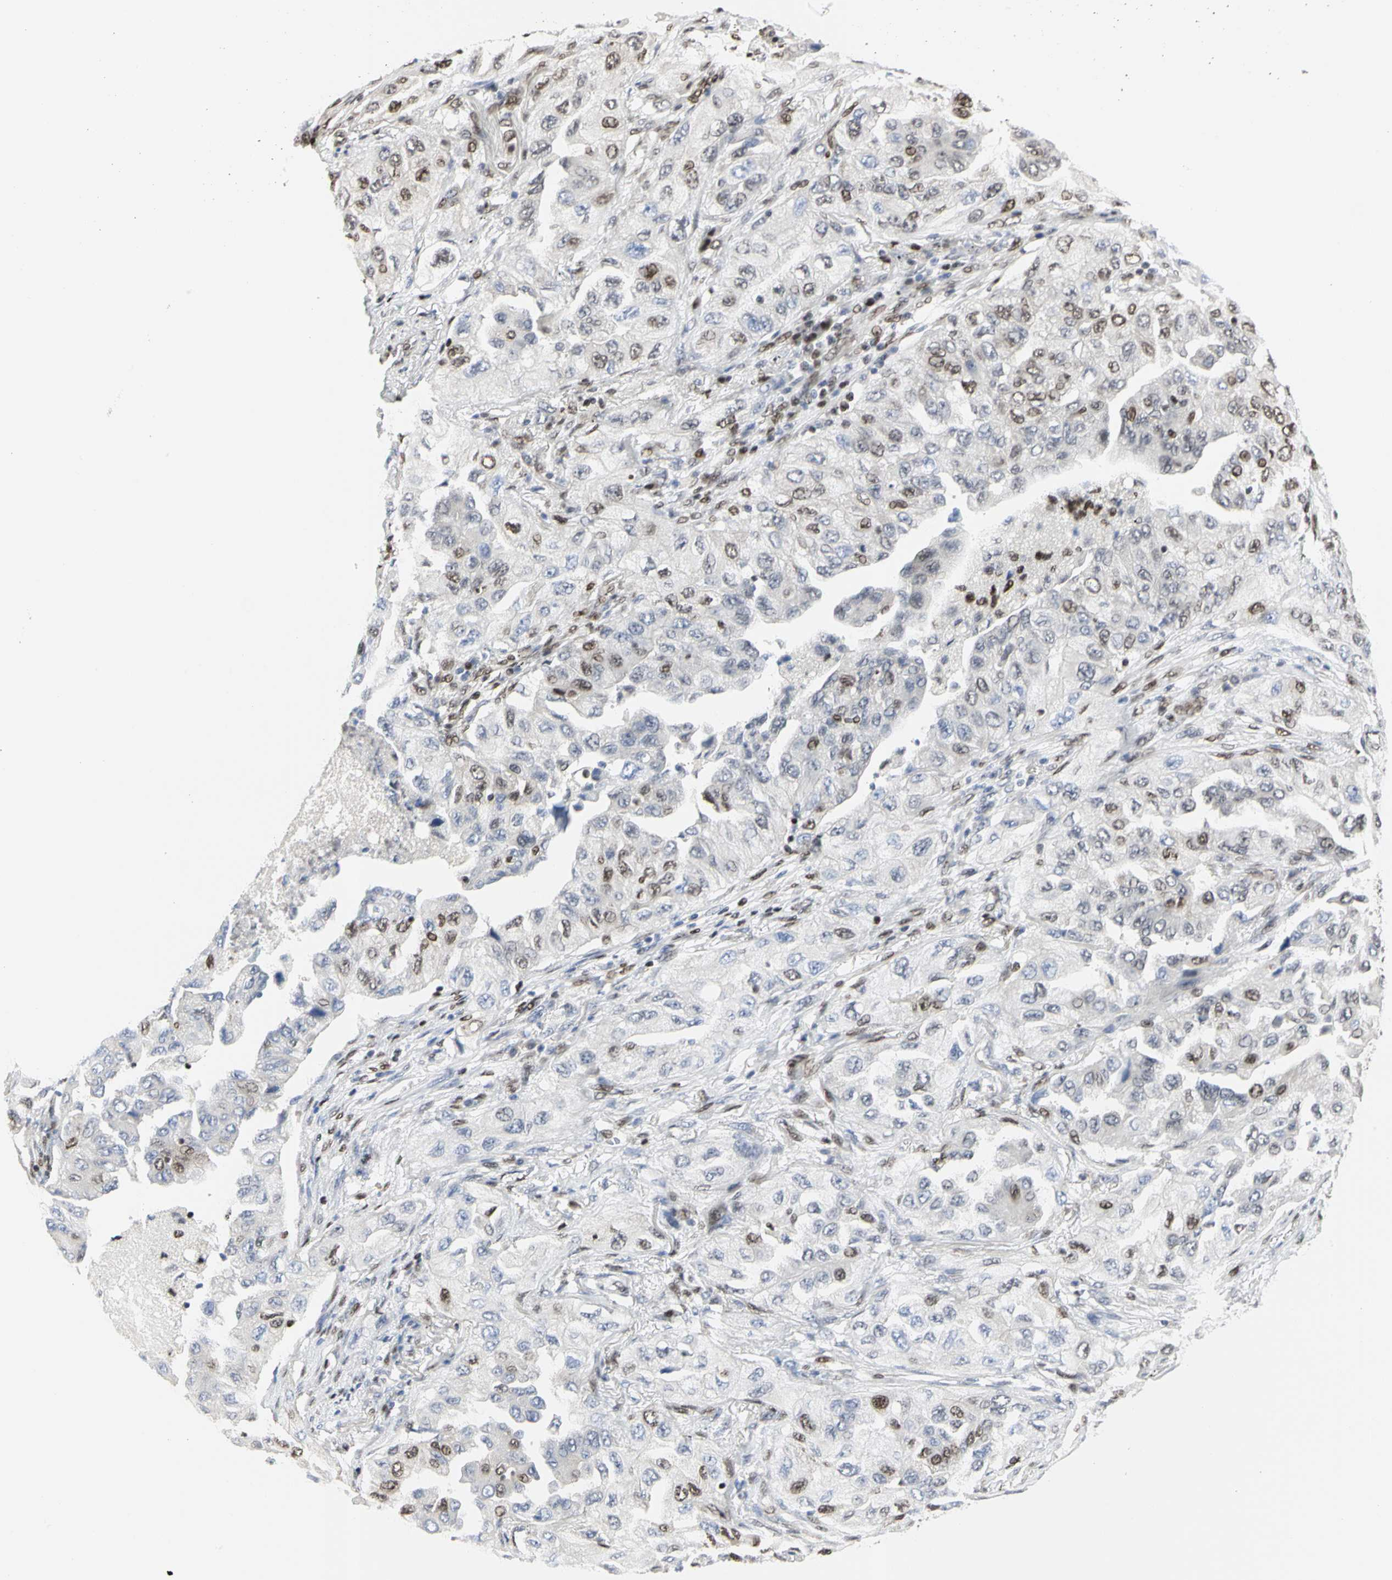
{"staining": {"intensity": "moderate", "quantity": "25%-75%", "location": "nuclear"}, "tissue": "lung cancer", "cell_type": "Tumor cells", "image_type": "cancer", "snomed": [{"axis": "morphology", "description": "Adenocarcinoma, NOS"}, {"axis": "topography", "description": "Lung"}], "caption": "This is a histology image of immunohistochemistry staining of lung adenocarcinoma, which shows moderate expression in the nuclear of tumor cells.", "gene": "PRMT3", "patient": {"sex": "female", "age": 65}}